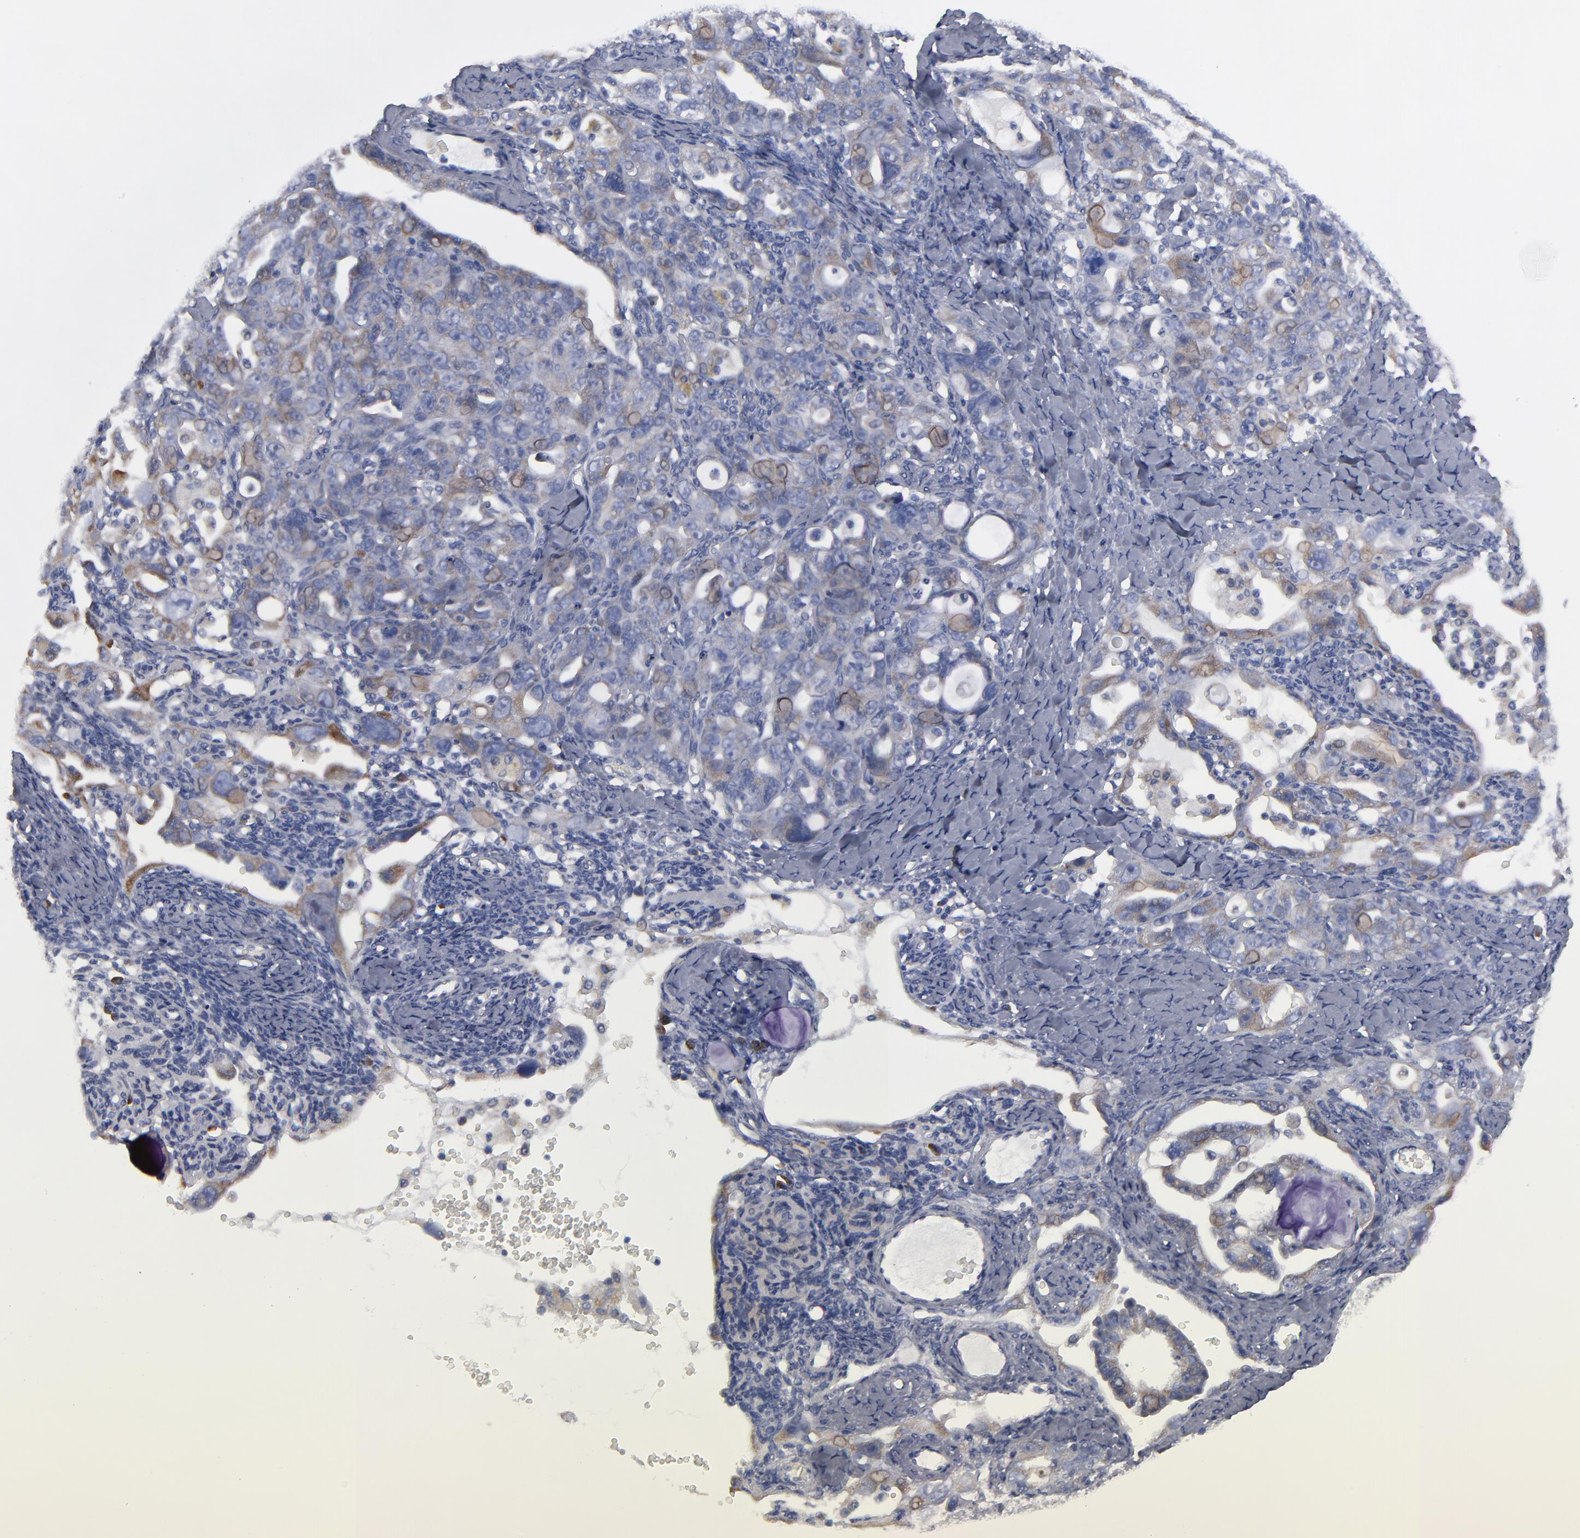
{"staining": {"intensity": "moderate", "quantity": "25%-75%", "location": "cytoplasmic/membranous"}, "tissue": "ovarian cancer", "cell_type": "Tumor cells", "image_type": "cancer", "snomed": [{"axis": "morphology", "description": "Cystadenocarcinoma, serous, NOS"}, {"axis": "topography", "description": "Ovary"}], "caption": "IHC of serous cystadenocarcinoma (ovarian) displays medium levels of moderate cytoplasmic/membranous staining in about 25%-75% of tumor cells.", "gene": "CCDC80", "patient": {"sex": "female", "age": 66}}